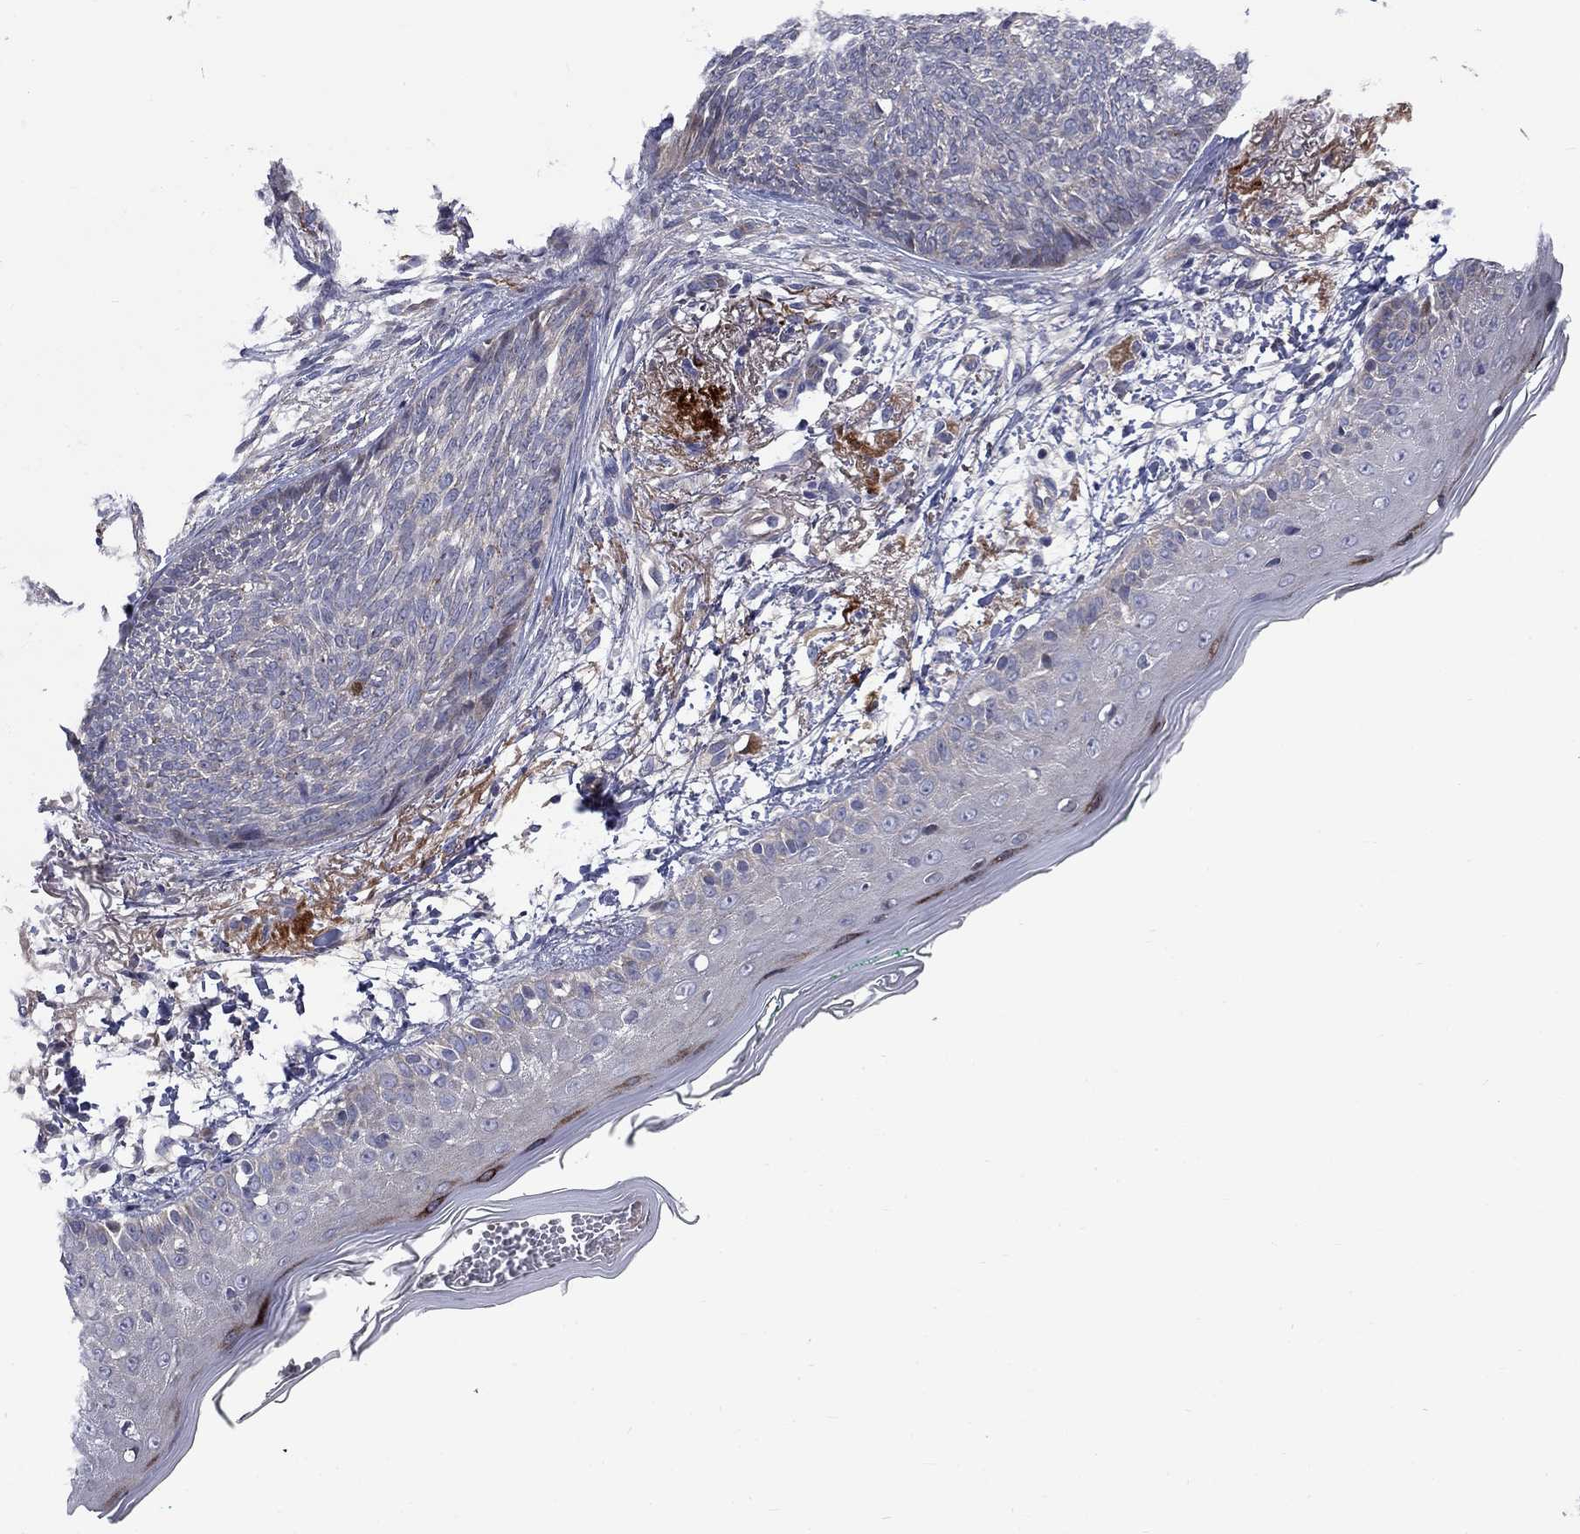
{"staining": {"intensity": "negative", "quantity": "none", "location": "none"}, "tissue": "skin cancer", "cell_type": "Tumor cells", "image_type": "cancer", "snomed": [{"axis": "morphology", "description": "Normal tissue, NOS"}, {"axis": "morphology", "description": "Basal cell carcinoma"}, {"axis": "topography", "description": "Skin"}], "caption": "This is a image of immunohistochemistry staining of skin cancer, which shows no staining in tumor cells. The staining was performed using DAB to visualize the protein expression in brown, while the nuclei were stained in blue with hematoxylin (Magnification: 20x).", "gene": "SLC1A1", "patient": {"sex": "male", "age": 84}}